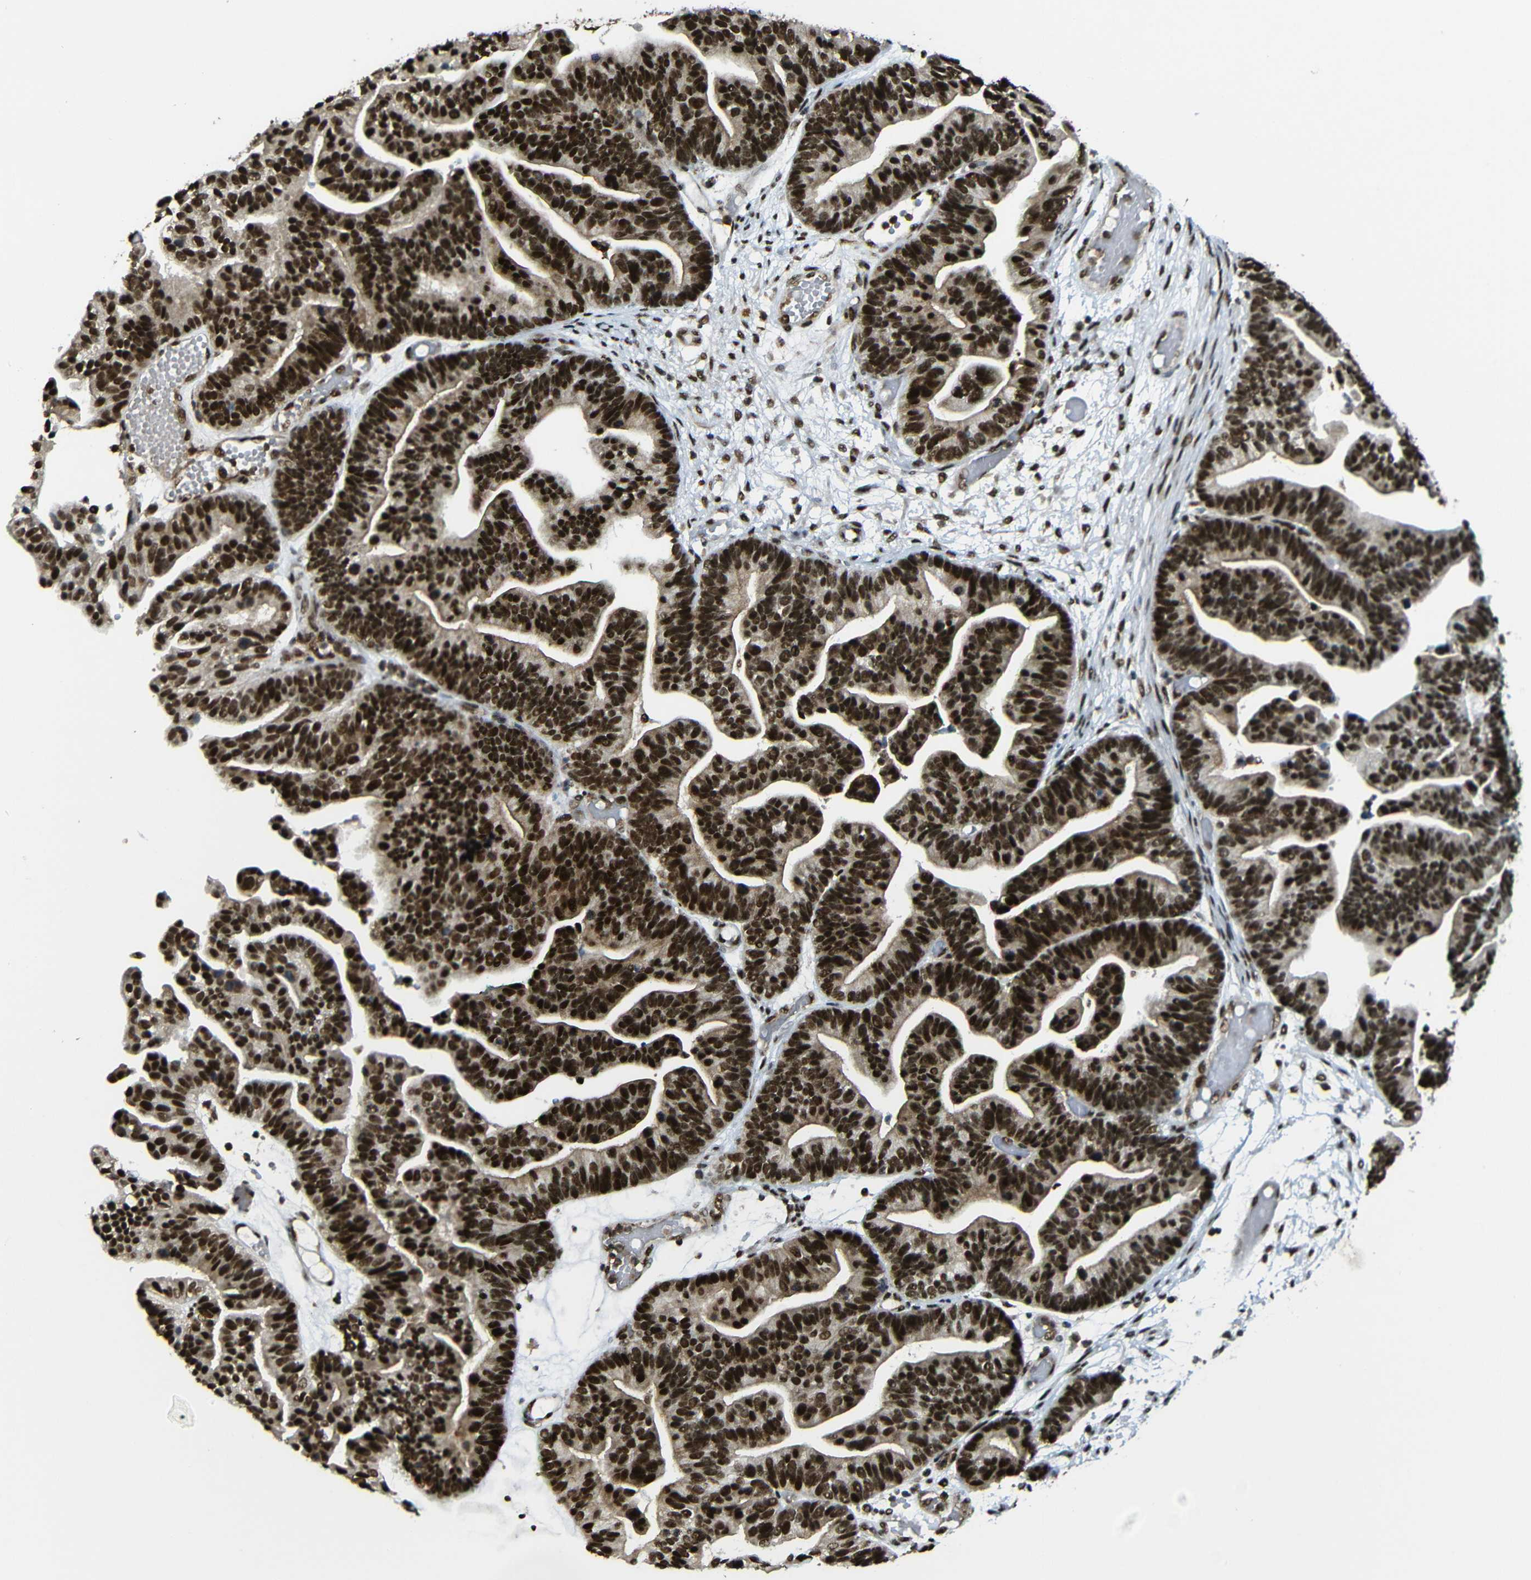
{"staining": {"intensity": "strong", "quantity": ">75%", "location": "nuclear"}, "tissue": "ovarian cancer", "cell_type": "Tumor cells", "image_type": "cancer", "snomed": [{"axis": "morphology", "description": "Cystadenocarcinoma, serous, NOS"}, {"axis": "topography", "description": "Ovary"}], "caption": "The histopathology image reveals a brown stain indicating the presence of a protein in the nuclear of tumor cells in ovarian cancer.", "gene": "TCF7L2", "patient": {"sex": "female", "age": 56}}